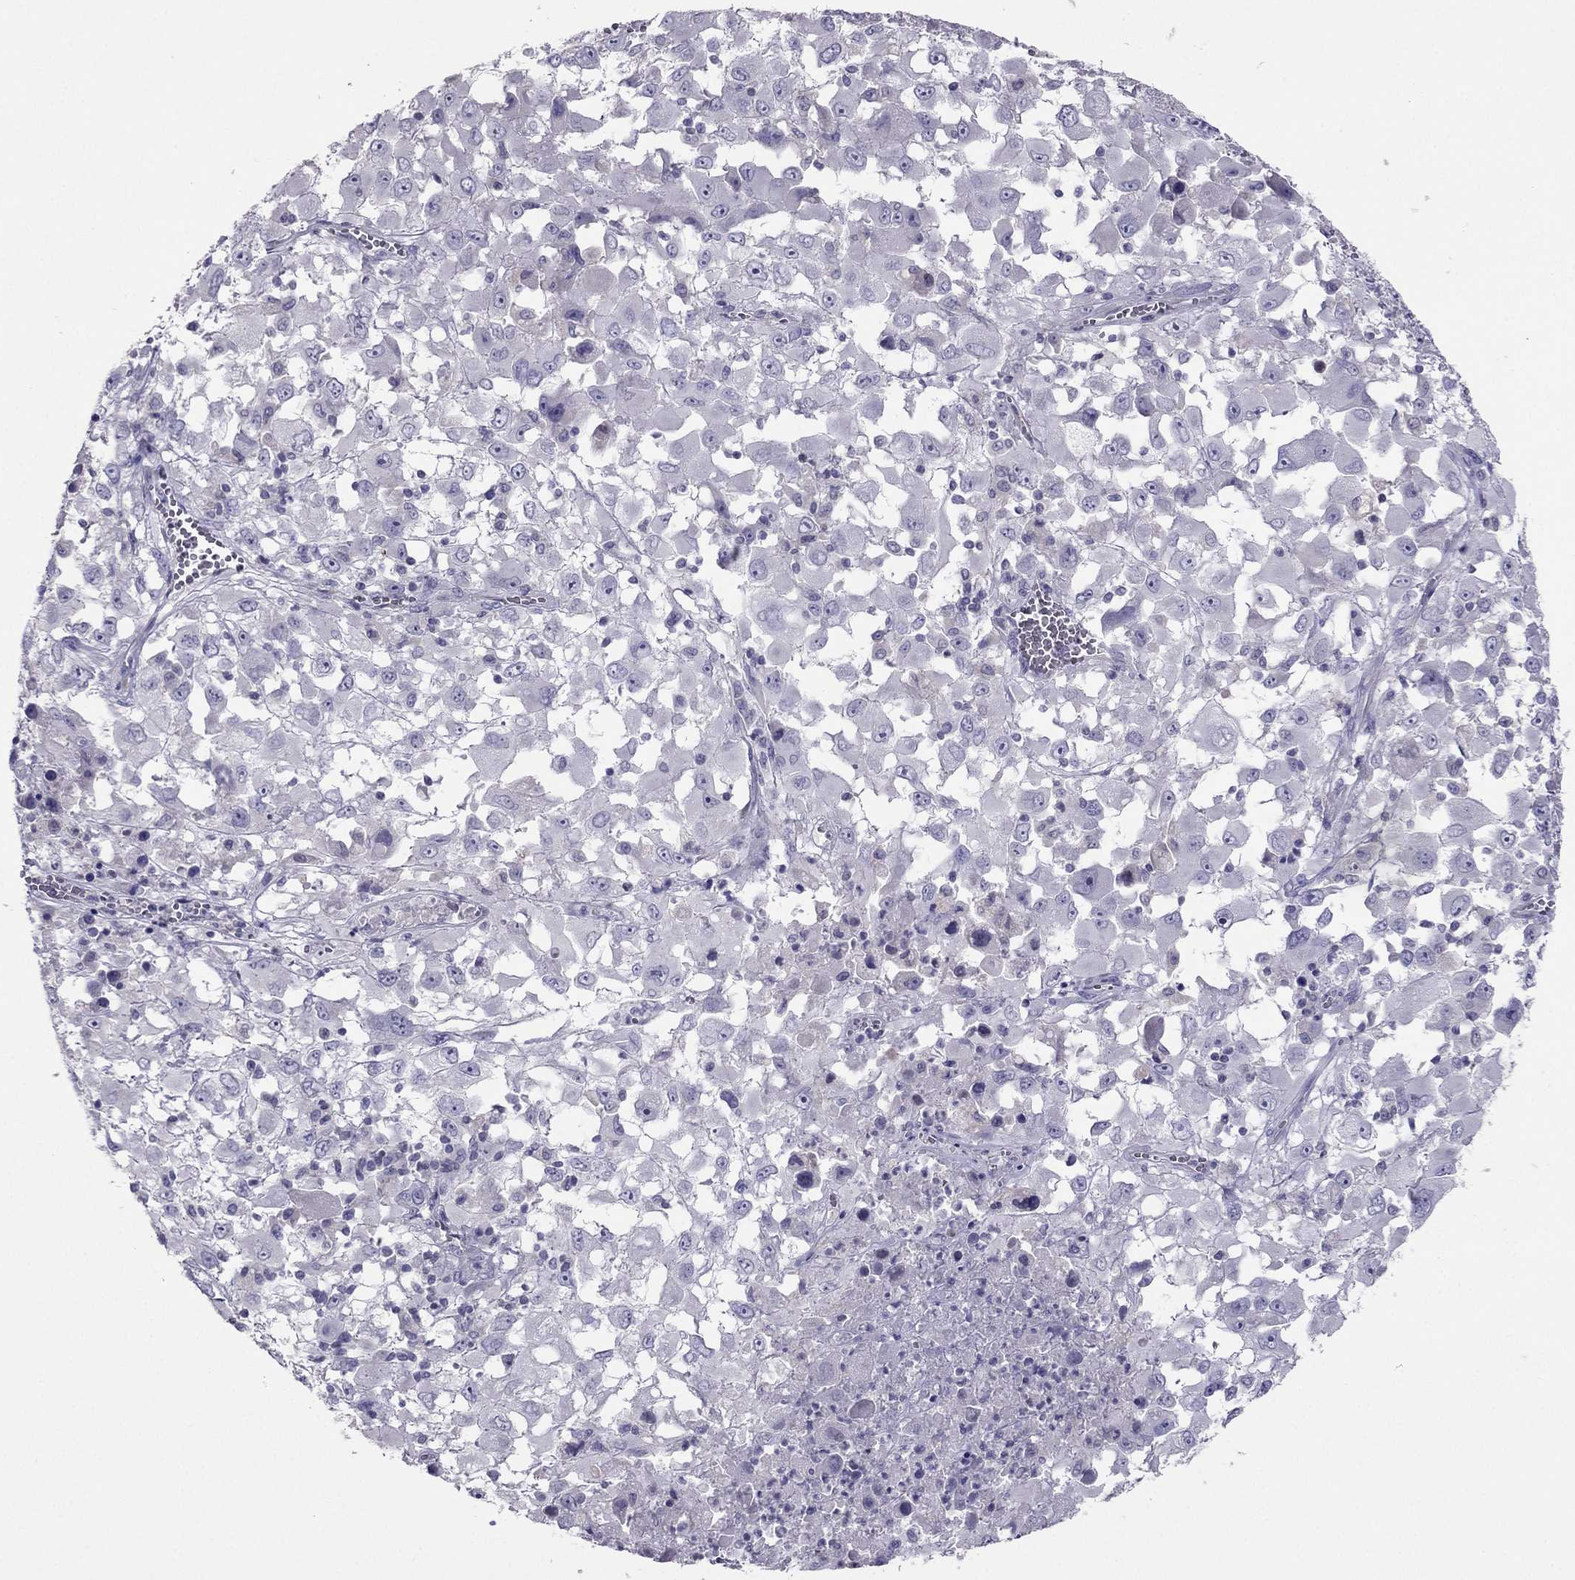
{"staining": {"intensity": "negative", "quantity": "none", "location": "none"}, "tissue": "melanoma", "cell_type": "Tumor cells", "image_type": "cancer", "snomed": [{"axis": "morphology", "description": "Malignant melanoma, Metastatic site"}, {"axis": "topography", "description": "Soft tissue"}], "caption": "Immunohistochemistry (IHC) image of malignant melanoma (metastatic site) stained for a protein (brown), which shows no staining in tumor cells. Brightfield microscopy of immunohistochemistry (IHC) stained with DAB (3,3'-diaminobenzidine) (brown) and hematoxylin (blue), captured at high magnification.", "gene": "RGS8", "patient": {"sex": "male", "age": 50}}